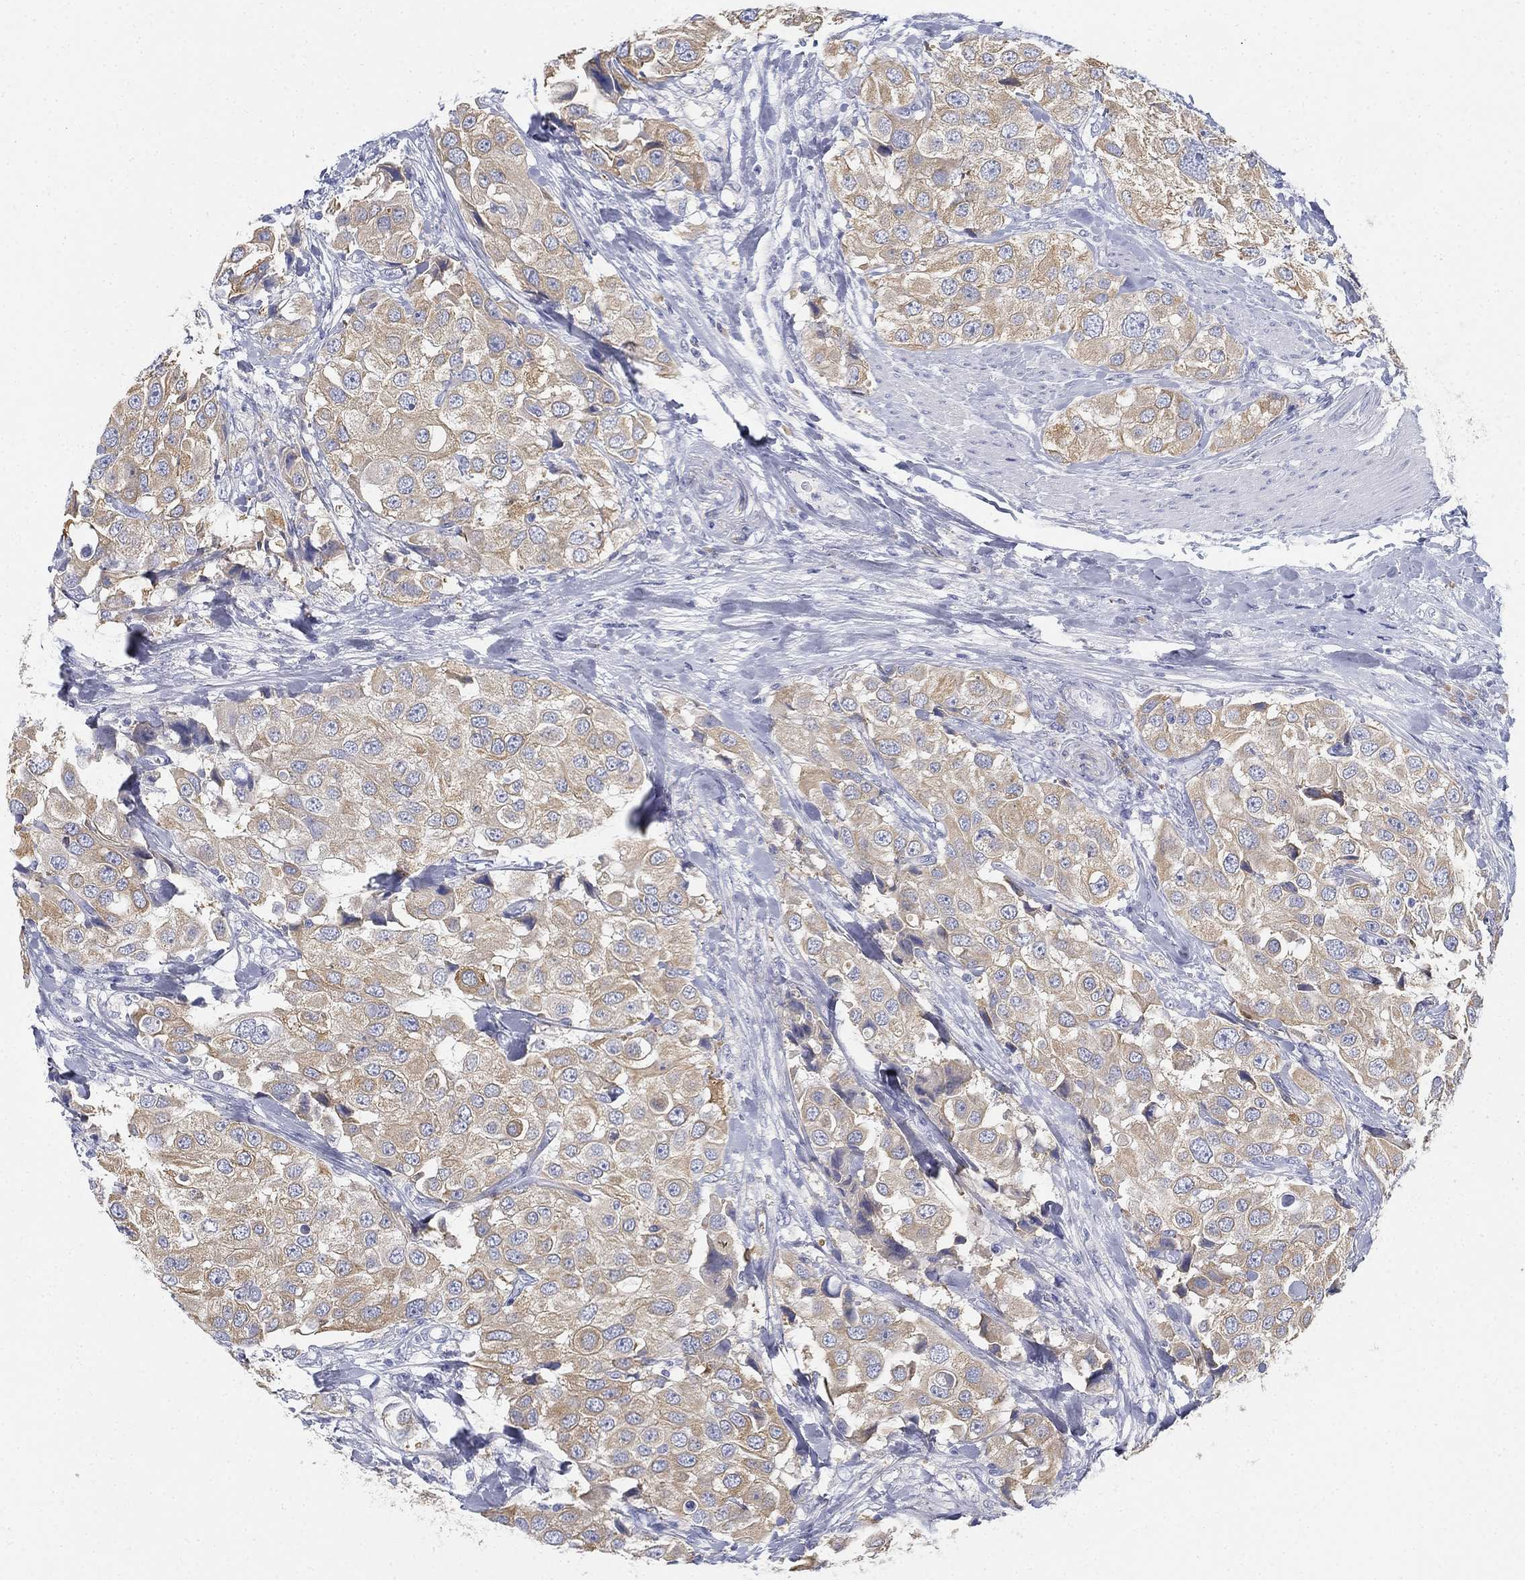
{"staining": {"intensity": "moderate", "quantity": "<25%", "location": "cytoplasmic/membranous"}, "tissue": "urothelial cancer", "cell_type": "Tumor cells", "image_type": "cancer", "snomed": [{"axis": "morphology", "description": "Urothelial carcinoma, High grade"}, {"axis": "topography", "description": "Urinary bladder"}], "caption": "Moderate cytoplasmic/membranous positivity for a protein is identified in about <25% of tumor cells of urothelial carcinoma (high-grade) using immunohistochemistry (IHC).", "gene": "GCNA", "patient": {"sex": "female", "age": 64}}